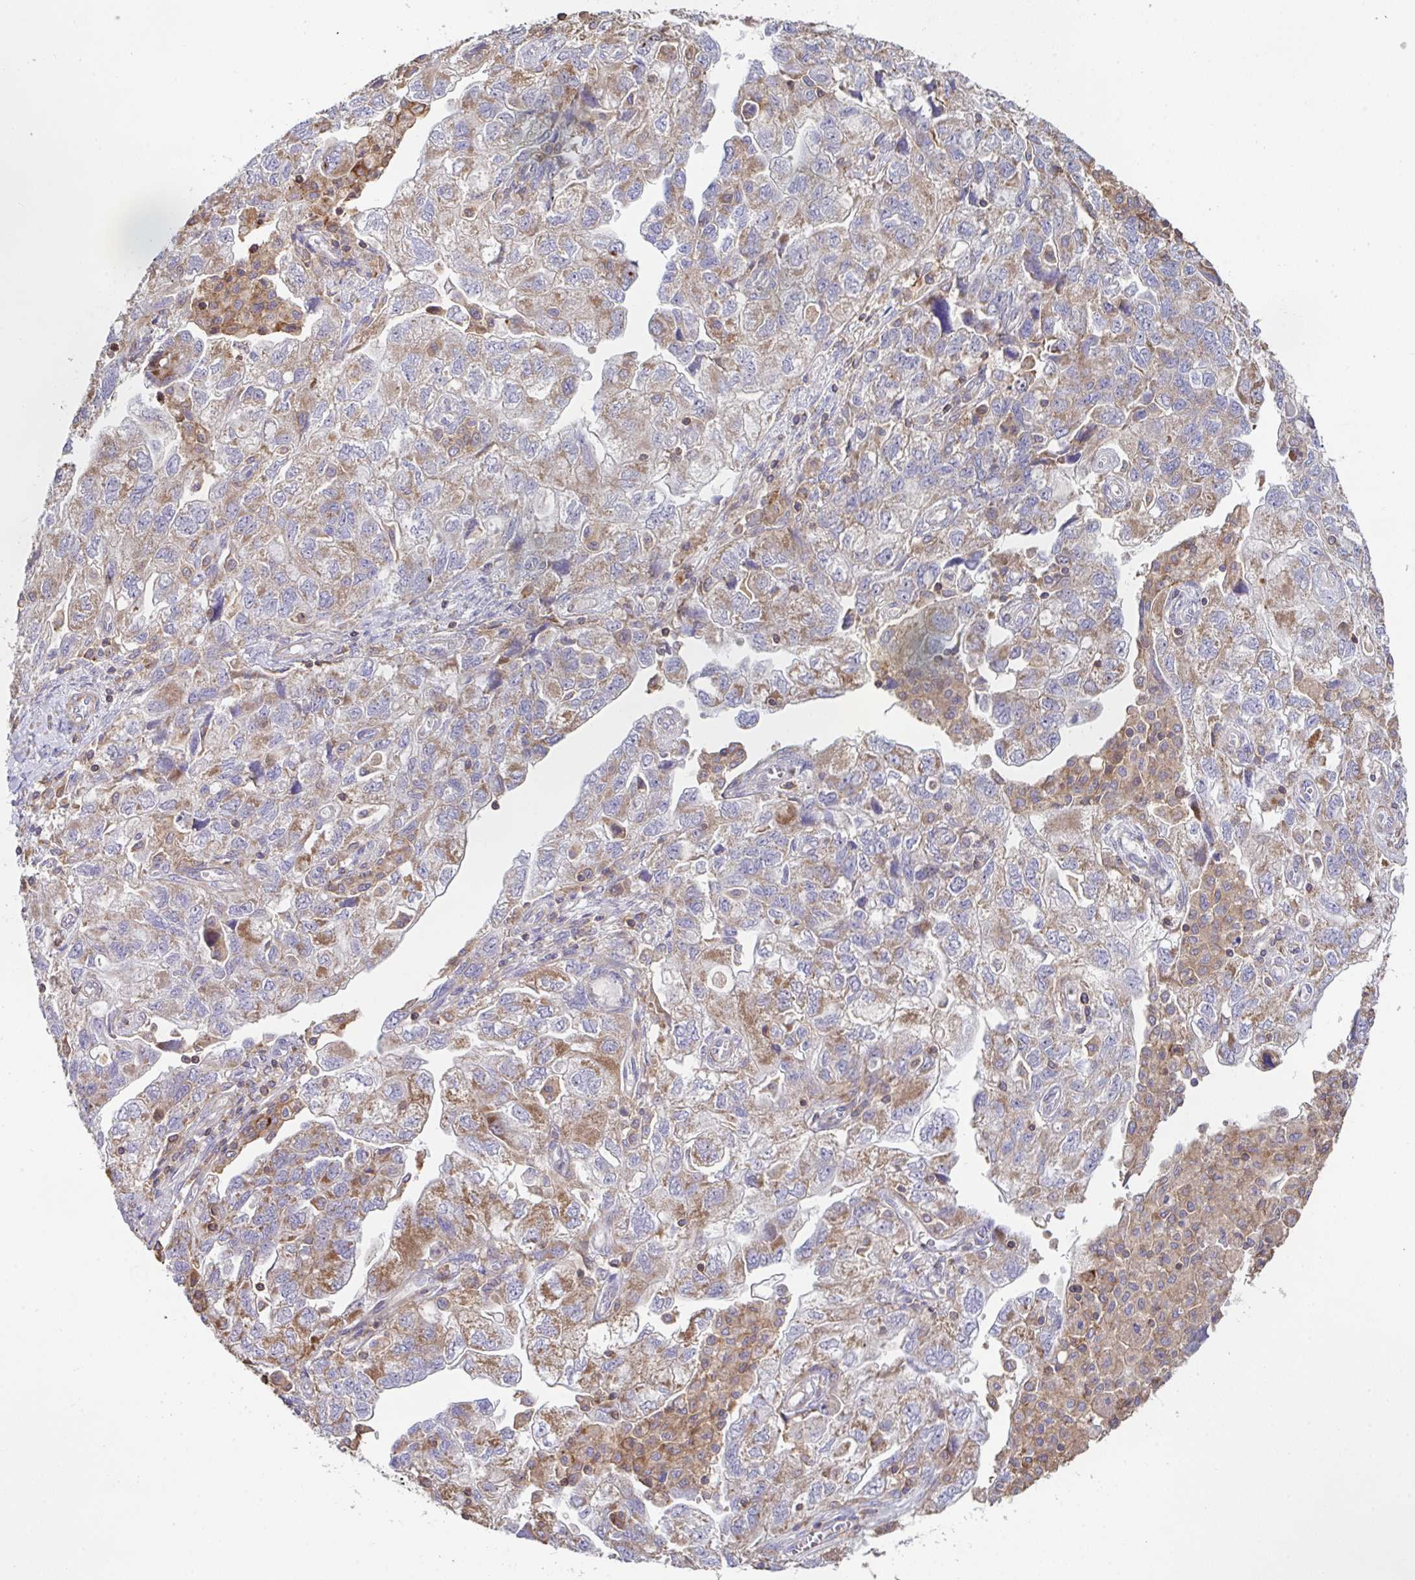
{"staining": {"intensity": "moderate", "quantity": ">75%", "location": "cytoplasmic/membranous"}, "tissue": "ovarian cancer", "cell_type": "Tumor cells", "image_type": "cancer", "snomed": [{"axis": "morphology", "description": "Carcinoma, NOS"}, {"axis": "morphology", "description": "Cystadenocarcinoma, serous, NOS"}, {"axis": "topography", "description": "Ovary"}], "caption": "Human ovarian cancer stained for a protein (brown) exhibits moderate cytoplasmic/membranous positive positivity in about >75% of tumor cells.", "gene": "DZANK1", "patient": {"sex": "female", "age": 69}}